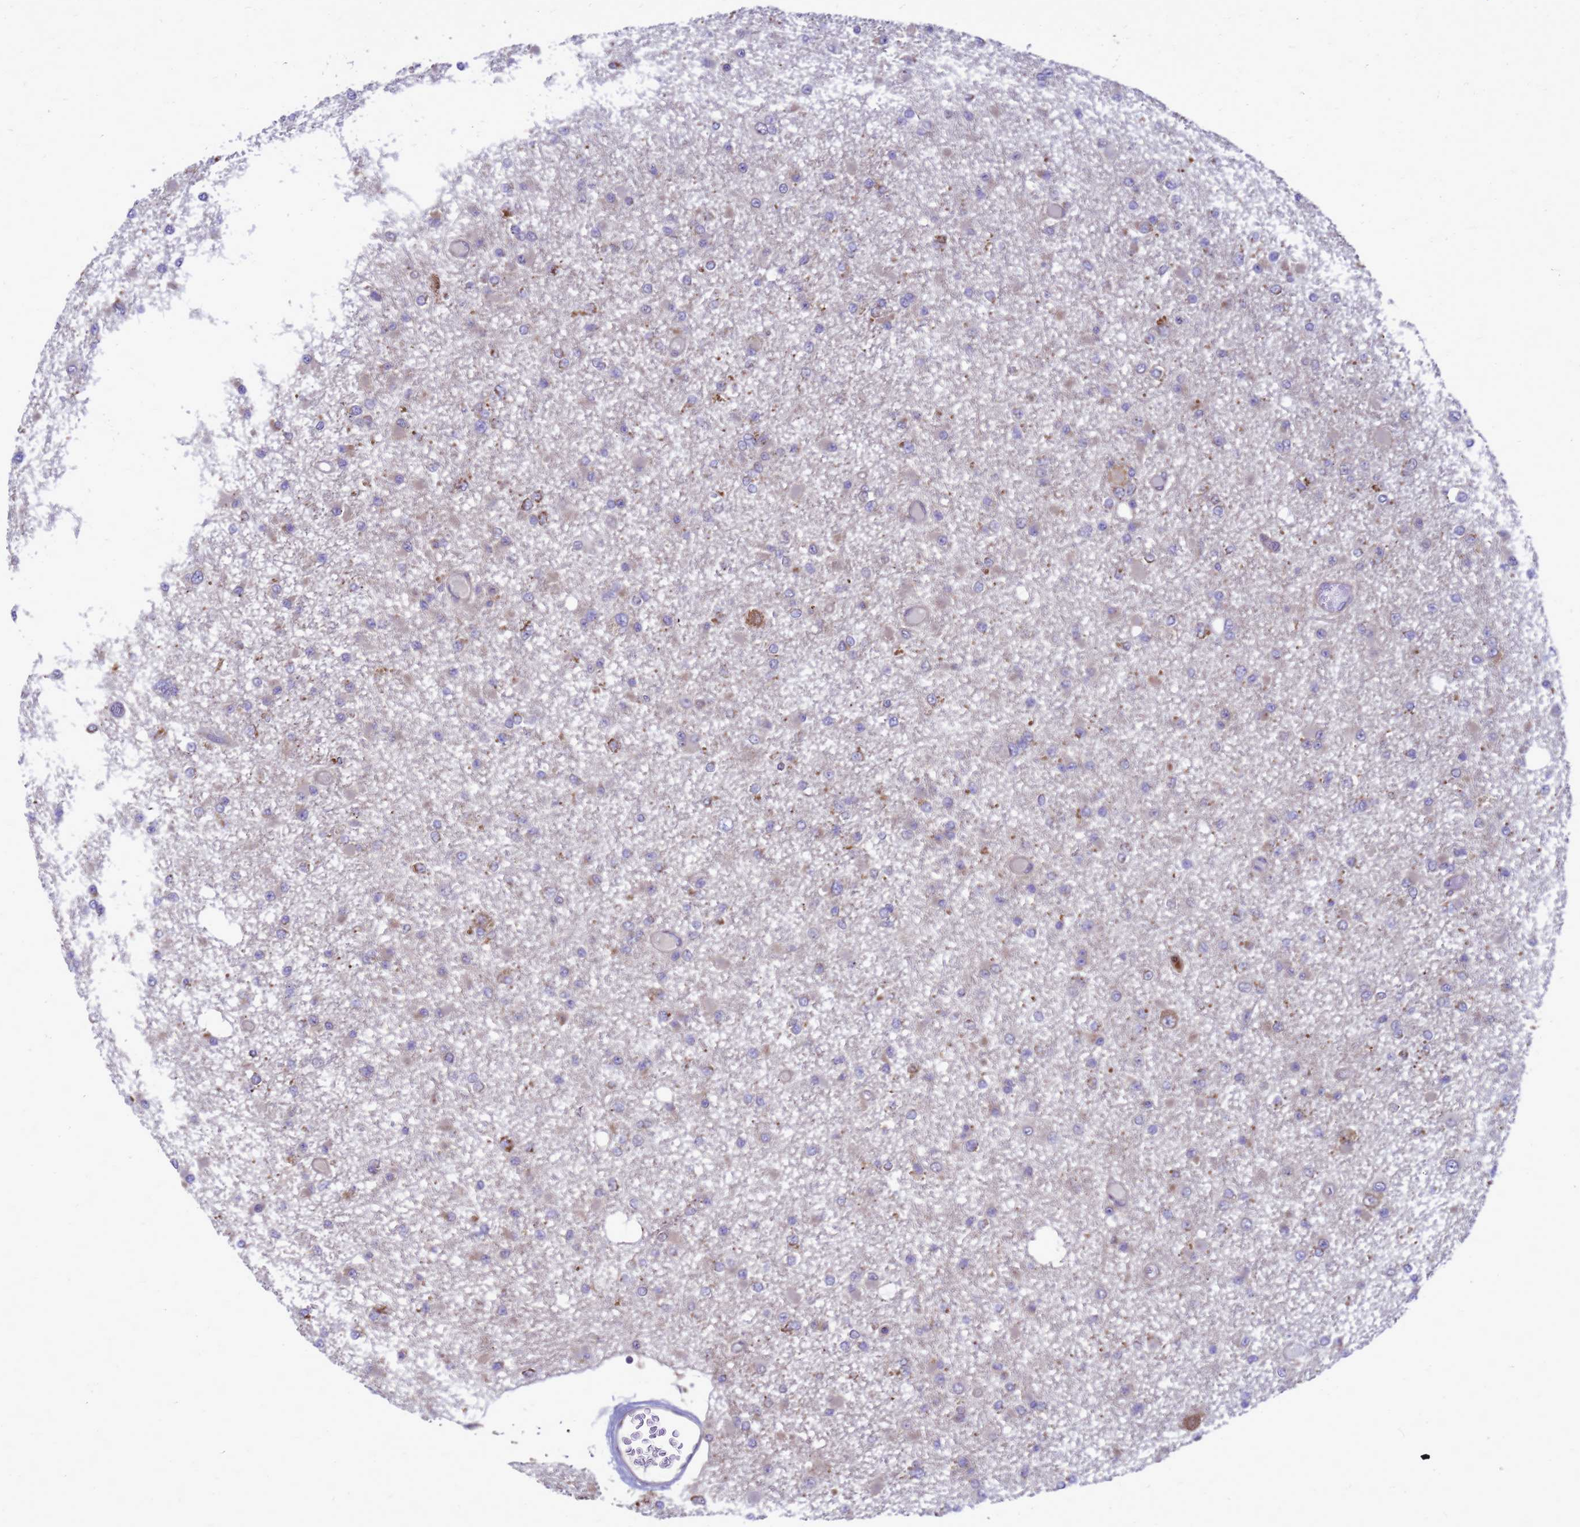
{"staining": {"intensity": "moderate", "quantity": "<25%", "location": "cytoplasmic/membranous"}, "tissue": "glioma", "cell_type": "Tumor cells", "image_type": "cancer", "snomed": [{"axis": "morphology", "description": "Glioma, malignant, Low grade"}, {"axis": "topography", "description": "Brain"}], "caption": "Glioma stained for a protein (brown) reveals moderate cytoplasmic/membranous positive staining in approximately <25% of tumor cells.", "gene": "FSTL4", "patient": {"sex": "female", "age": 22}}